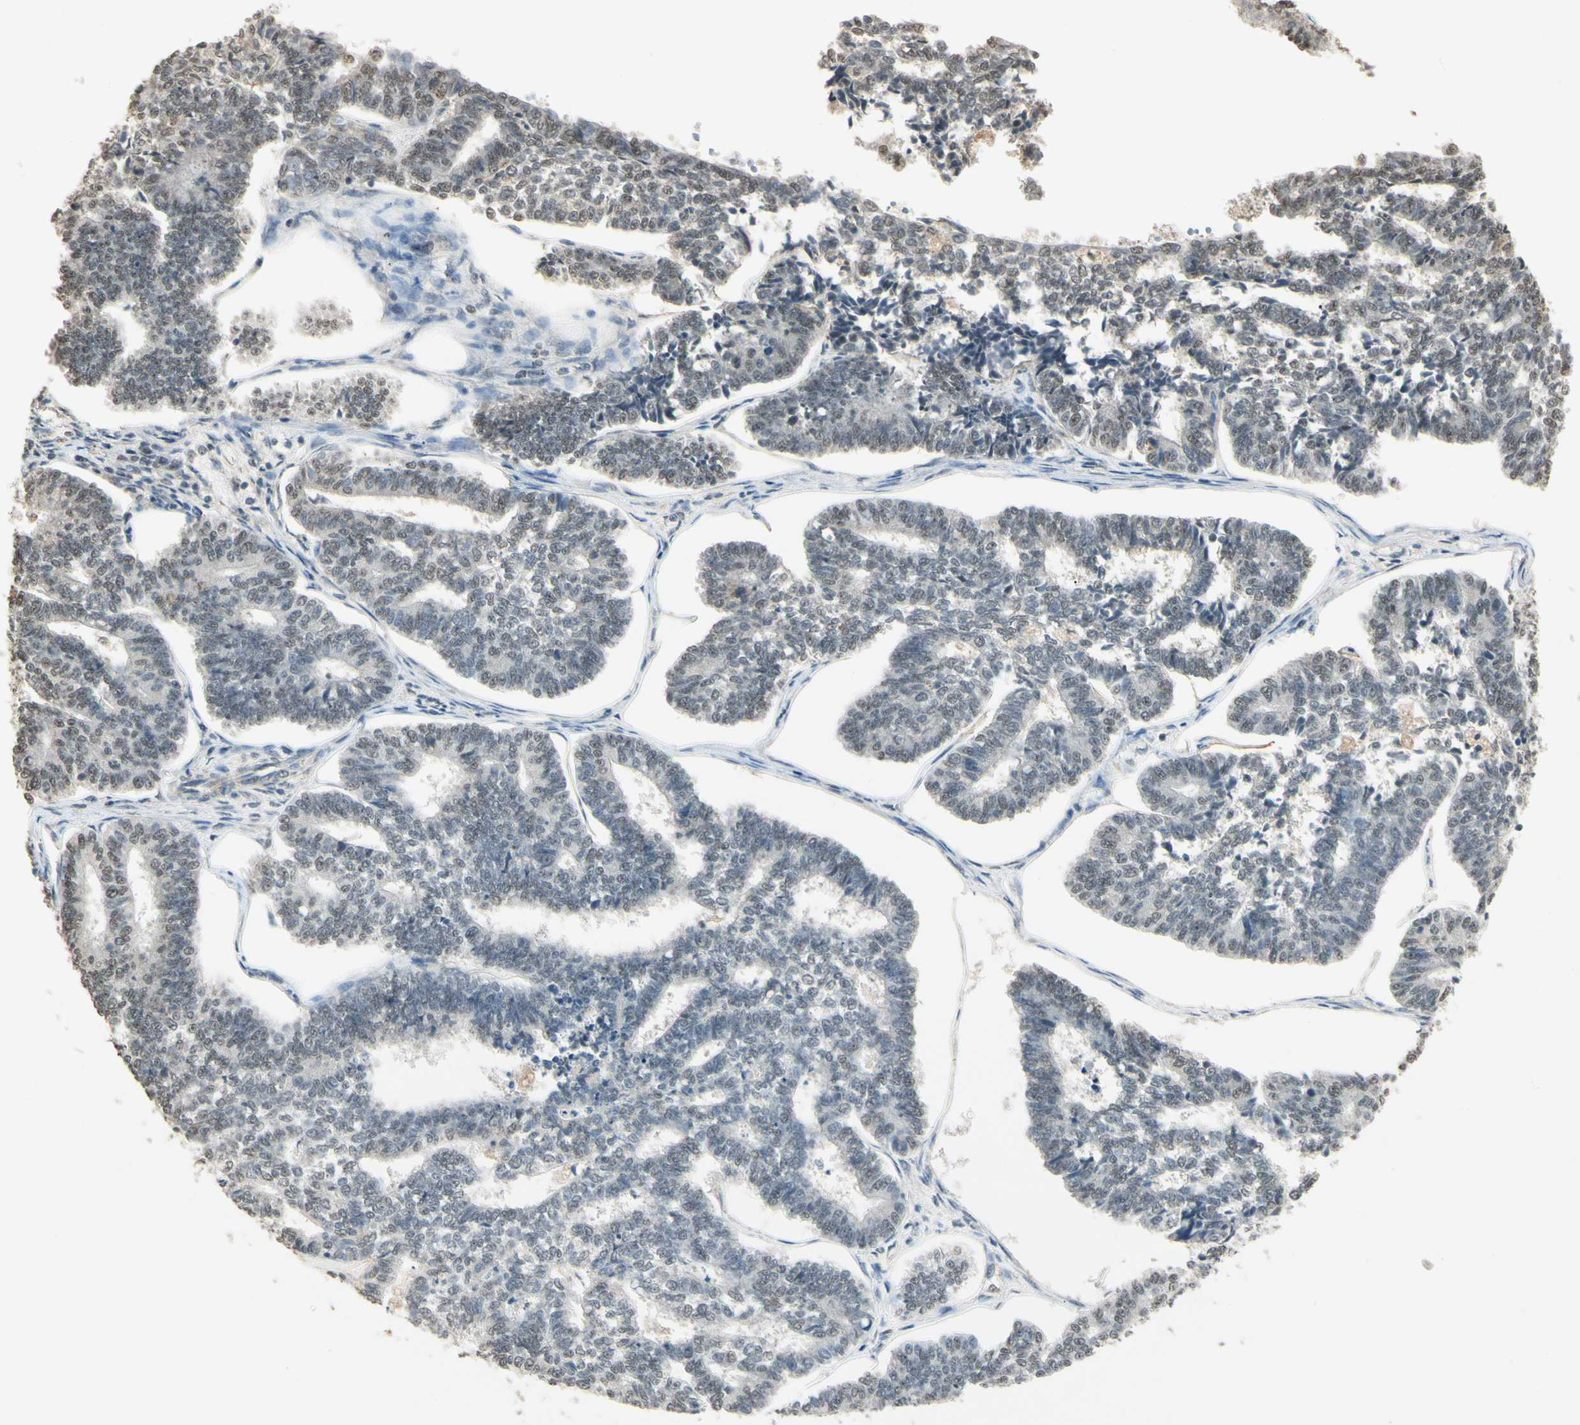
{"staining": {"intensity": "weak", "quantity": "25%-75%", "location": "nuclear"}, "tissue": "endometrial cancer", "cell_type": "Tumor cells", "image_type": "cancer", "snomed": [{"axis": "morphology", "description": "Adenocarcinoma, NOS"}, {"axis": "topography", "description": "Endometrium"}], "caption": "Endometrial cancer (adenocarcinoma) stained with IHC exhibits weak nuclear staining in approximately 25%-75% of tumor cells.", "gene": "SGCA", "patient": {"sex": "female", "age": 70}}